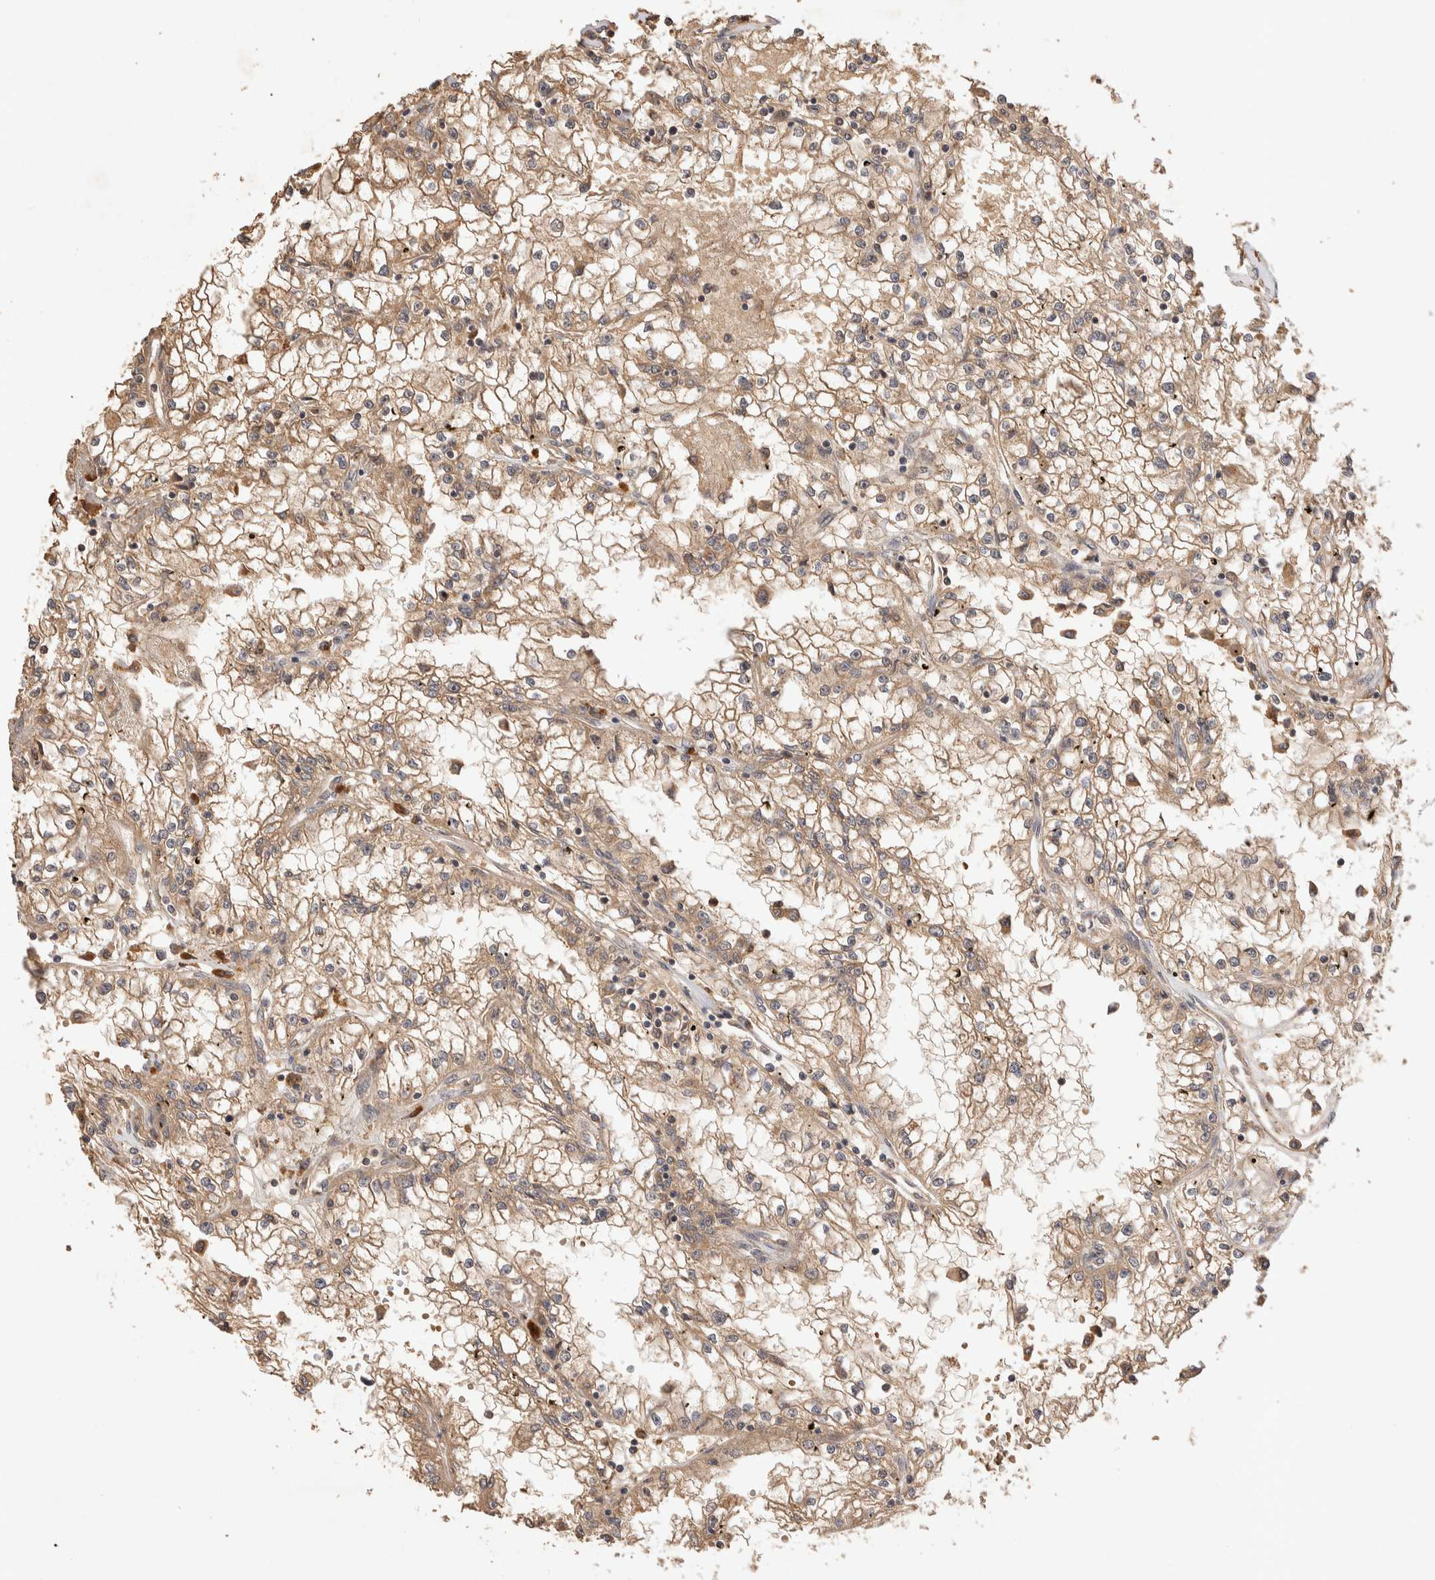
{"staining": {"intensity": "moderate", "quantity": ">75%", "location": "cytoplasmic/membranous"}, "tissue": "renal cancer", "cell_type": "Tumor cells", "image_type": "cancer", "snomed": [{"axis": "morphology", "description": "Adenocarcinoma, NOS"}, {"axis": "topography", "description": "Kidney"}], "caption": "A brown stain labels moderate cytoplasmic/membranous staining of a protein in renal cancer tumor cells. (DAB (3,3'-diaminobenzidine) IHC, brown staining for protein, blue staining for nuclei).", "gene": "NSMAF", "patient": {"sex": "male", "age": 56}}